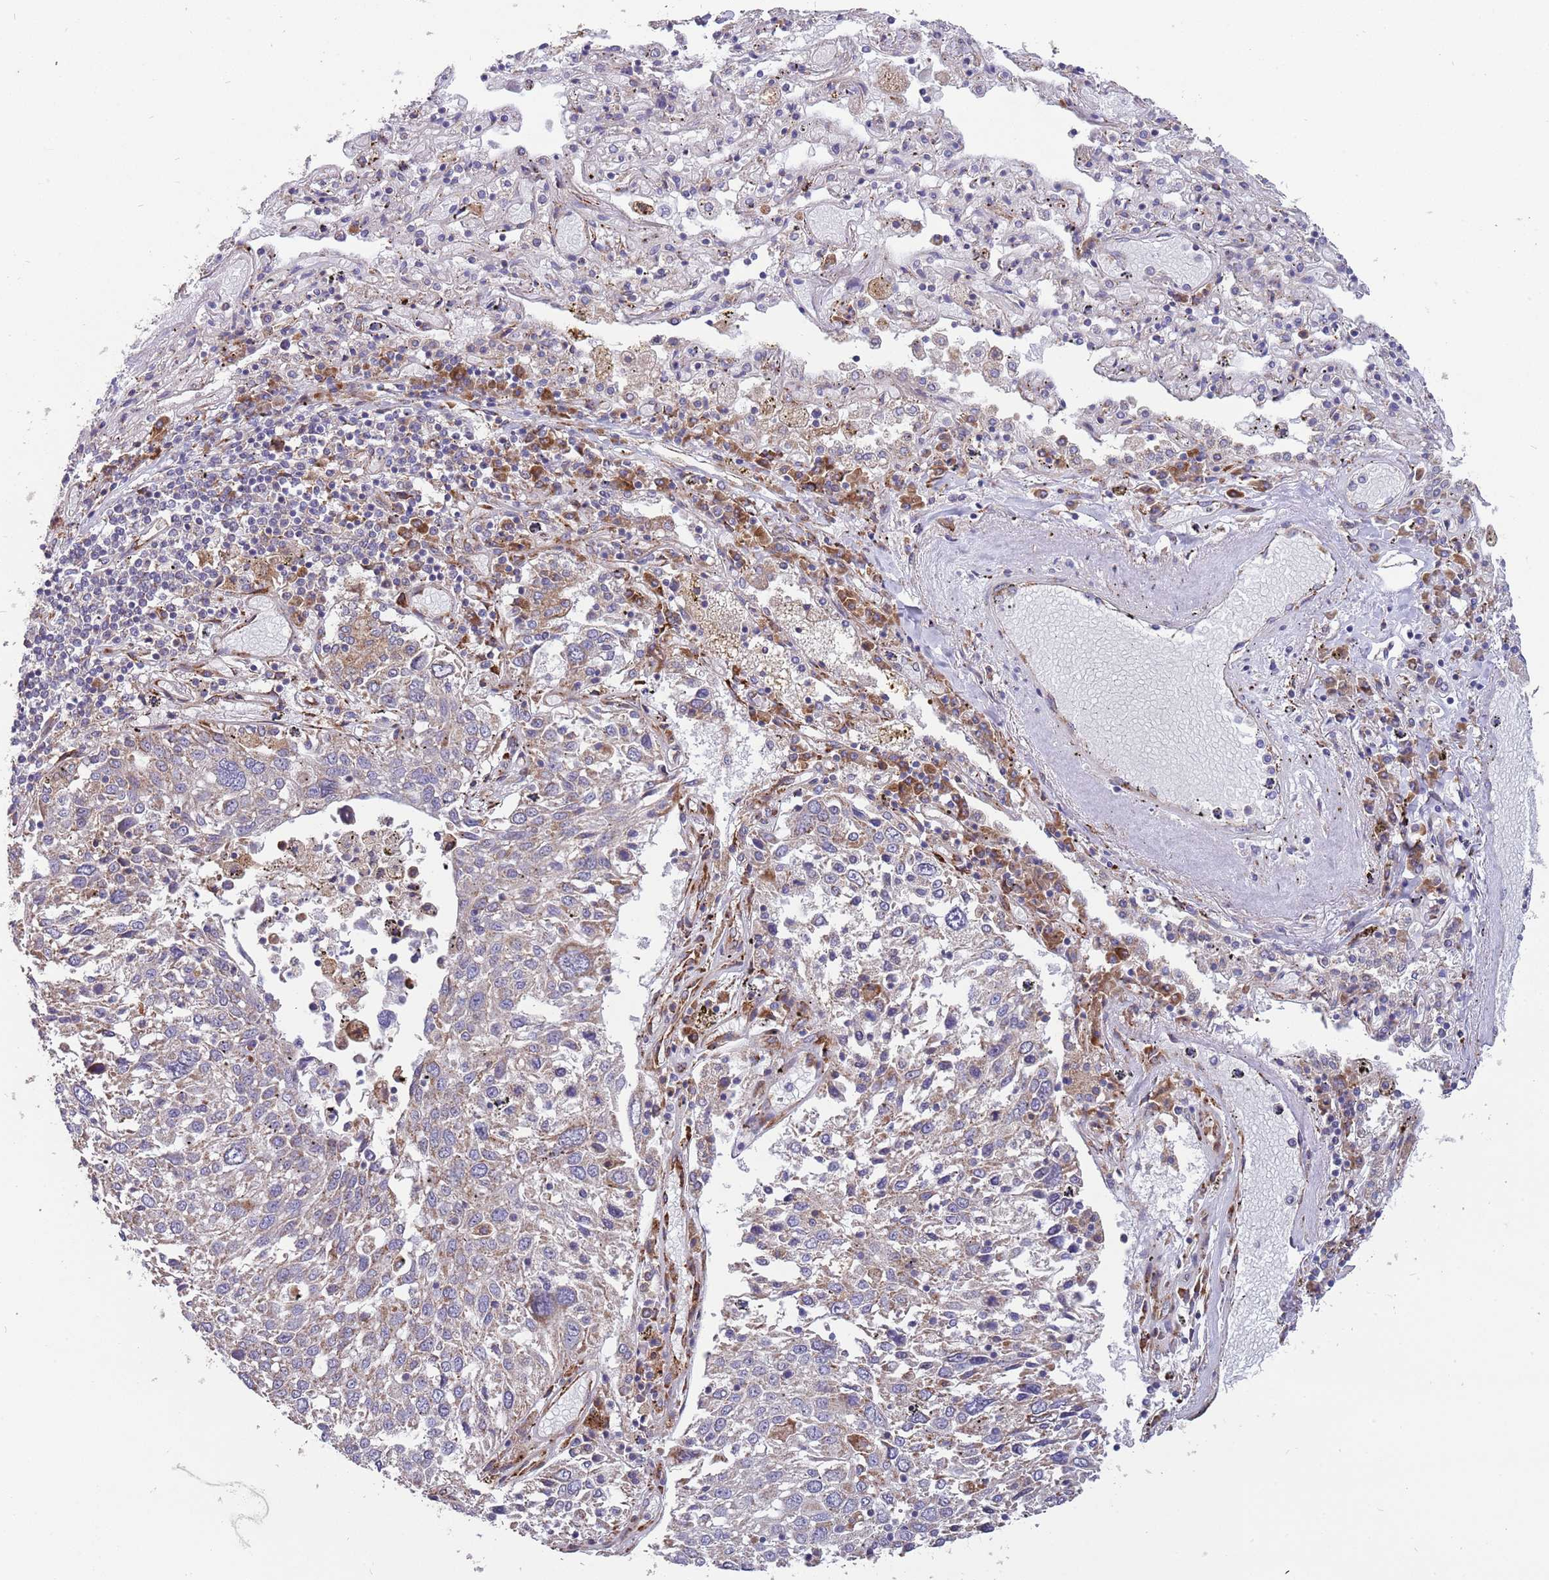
{"staining": {"intensity": "weak", "quantity": "<25%", "location": "cytoplasmic/membranous"}, "tissue": "lung cancer", "cell_type": "Tumor cells", "image_type": "cancer", "snomed": [{"axis": "morphology", "description": "Squamous cell carcinoma, NOS"}, {"axis": "topography", "description": "Lung"}], "caption": "This is a image of immunohistochemistry staining of lung cancer, which shows no staining in tumor cells.", "gene": "ARMCX6", "patient": {"sex": "male", "age": 65}}